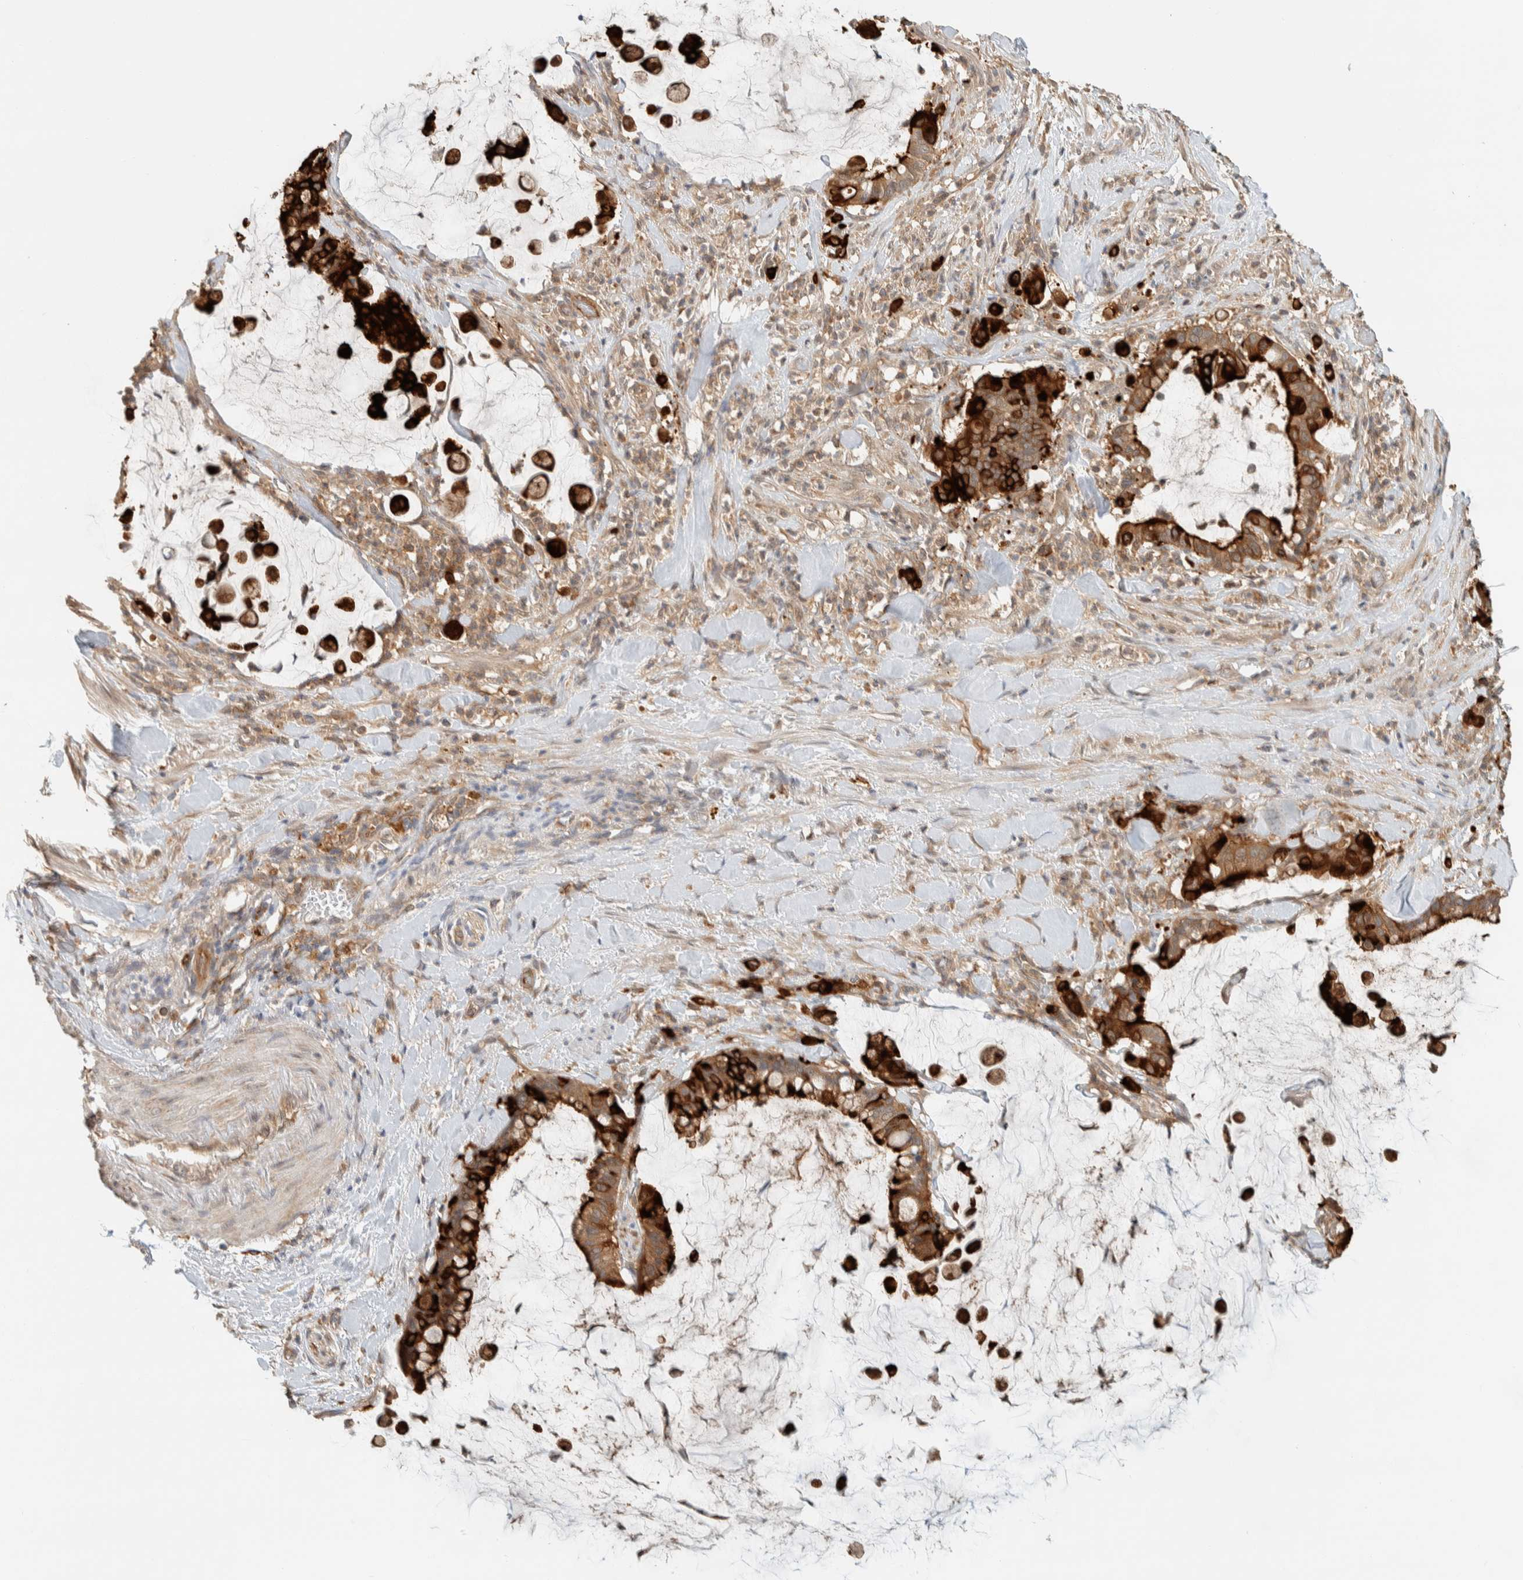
{"staining": {"intensity": "strong", "quantity": ">75%", "location": "cytoplasmic/membranous"}, "tissue": "pancreatic cancer", "cell_type": "Tumor cells", "image_type": "cancer", "snomed": [{"axis": "morphology", "description": "Adenocarcinoma, NOS"}, {"axis": "topography", "description": "Pancreas"}], "caption": "This image reveals pancreatic cancer (adenocarcinoma) stained with immunohistochemistry to label a protein in brown. The cytoplasmic/membranous of tumor cells show strong positivity for the protein. Nuclei are counter-stained blue.", "gene": "RAB11FIP1", "patient": {"sex": "male", "age": 41}}